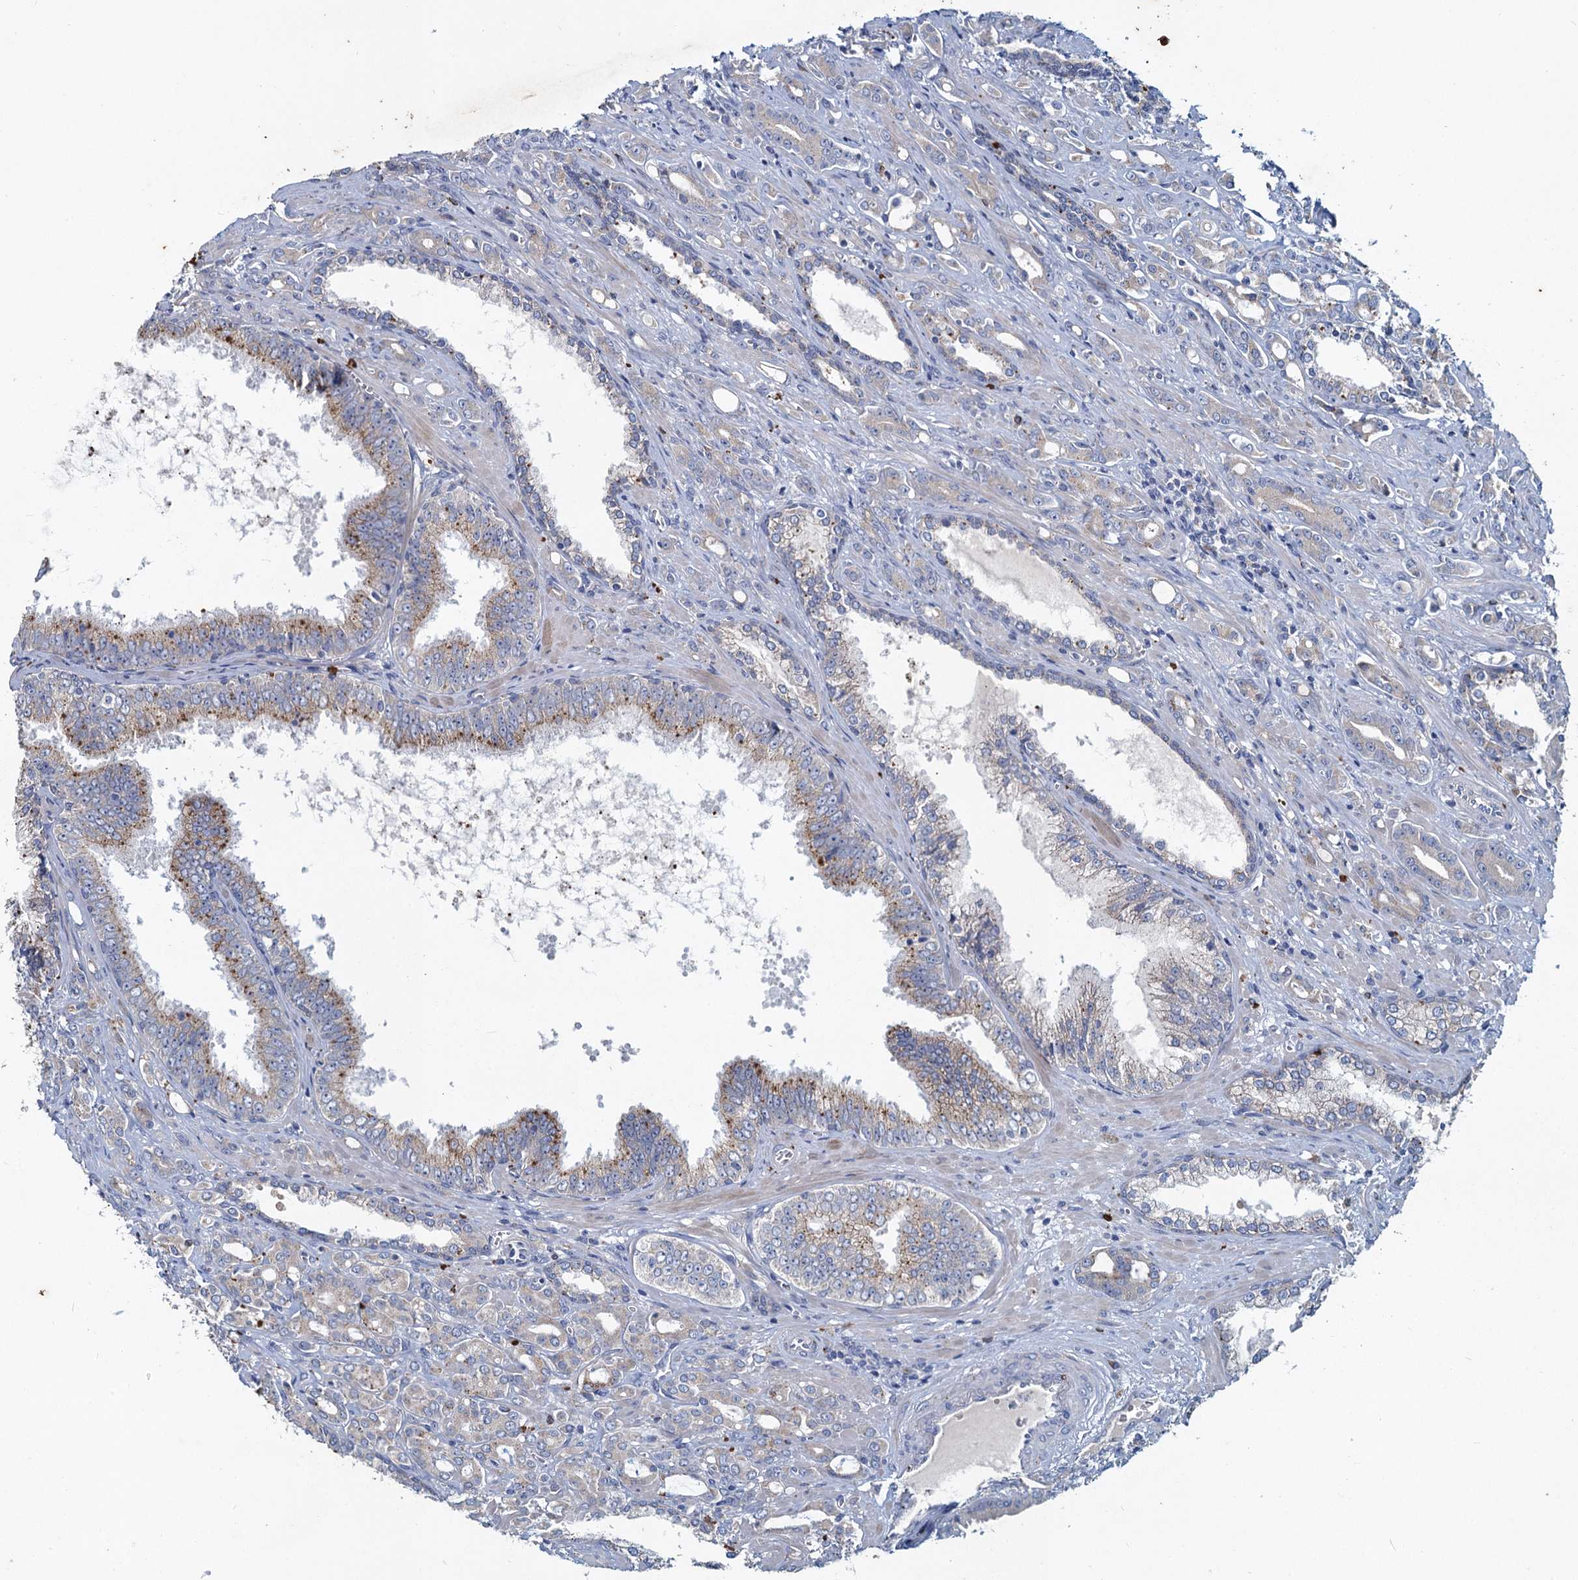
{"staining": {"intensity": "negative", "quantity": "none", "location": "none"}, "tissue": "prostate cancer", "cell_type": "Tumor cells", "image_type": "cancer", "snomed": [{"axis": "morphology", "description": "Adenocarcinoma, High grade"}, {"axis": "topography", "description": "Prostate"}], "caption": "IHC of human prostate cancer displays no positivity in tumor cells.", "gene": "TMX2", "patient": {"sex": "male", "age": 72}}